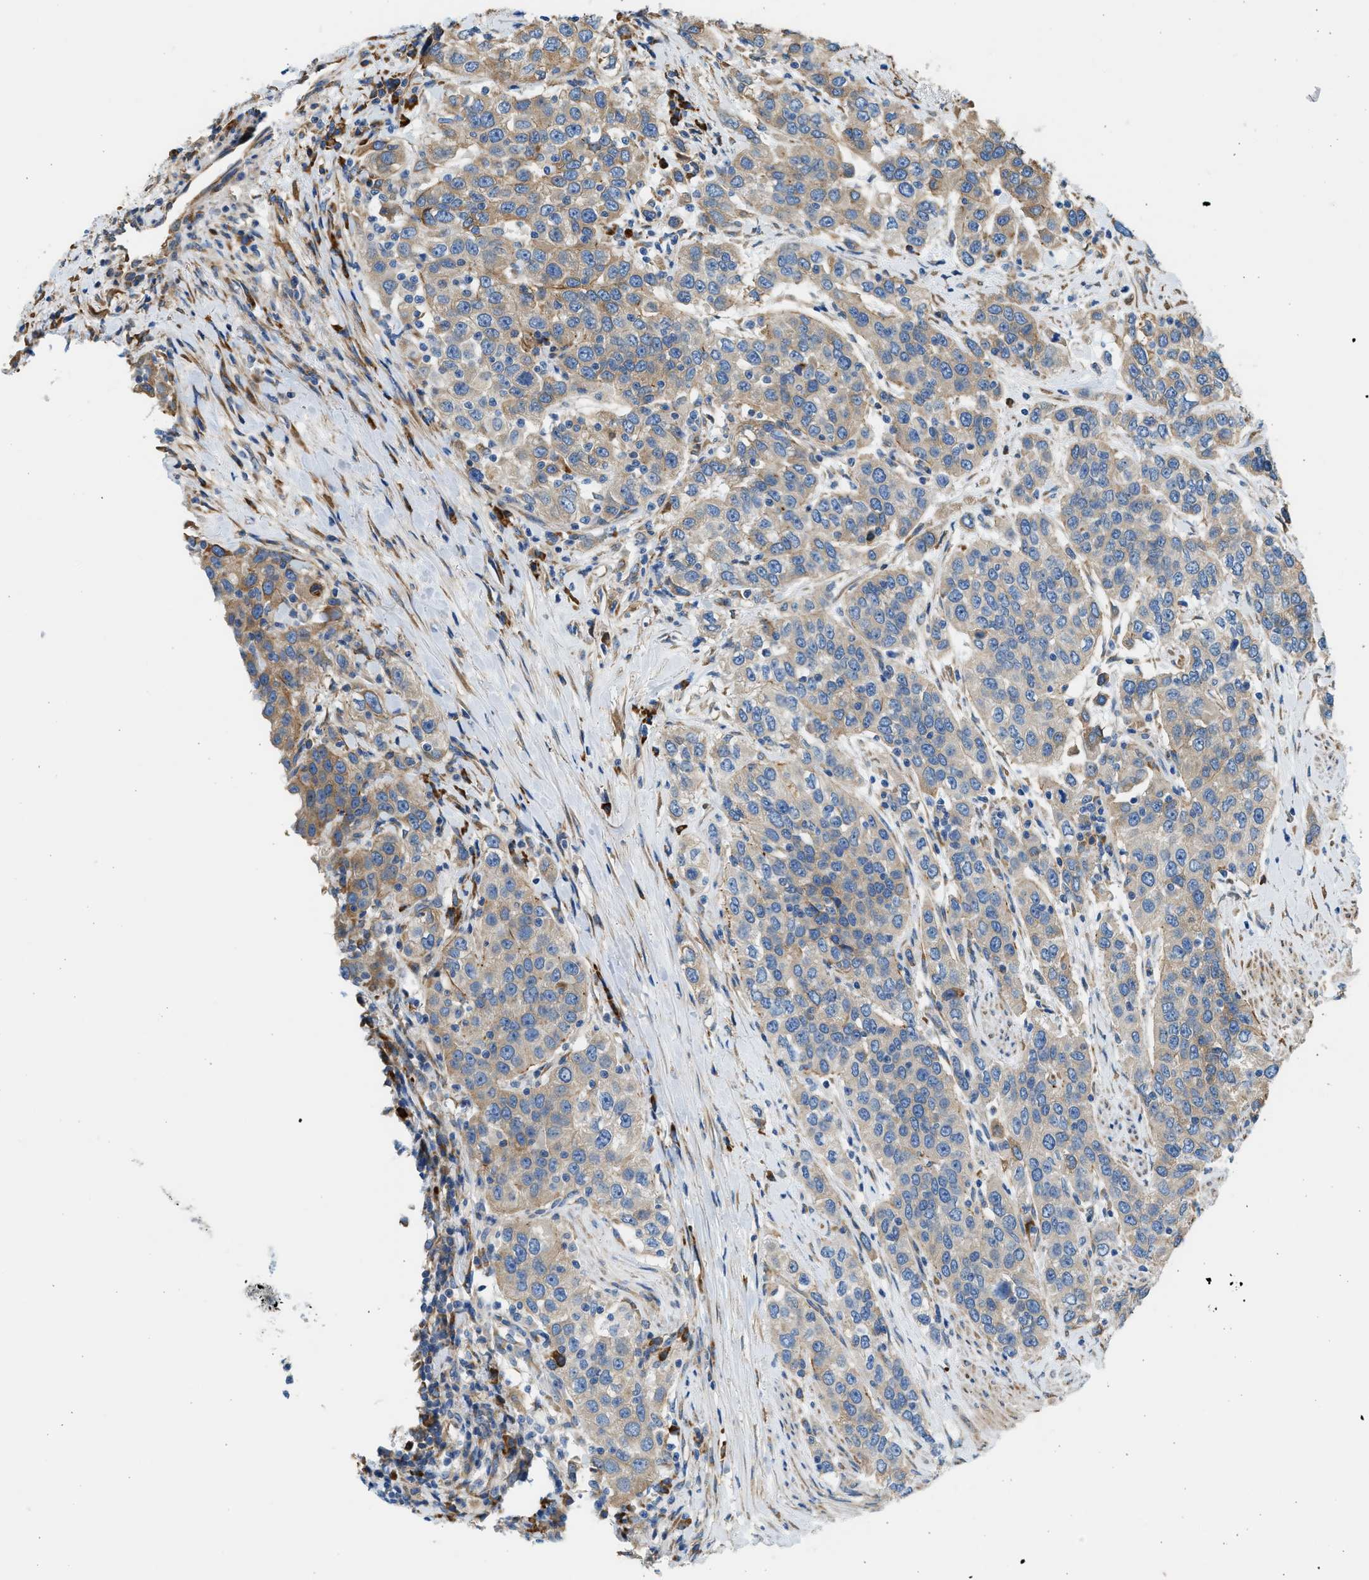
{"staining": {"intensity": "weak", "quantity": "25%-75%", "location": "cytoplasmic/membranous"}, "tissue": "urothelial cancer", "cell_type": "Tumor cells", "image_type": "cancer", "snomed": [{"axis": "morphology", "description": "Urothelial carcinoma, High grade"}, {"axis": "topography", "description": "Urinary bladder"}], "caption": "Protein expression analysis of human high-grade urothelial carcinoma reveals weak cytoplasmic/membranous staining in approximately 25%-75% of tumor cells.", "gene": "CNTN6", "patient": {"sex": "female", "age": 80}}